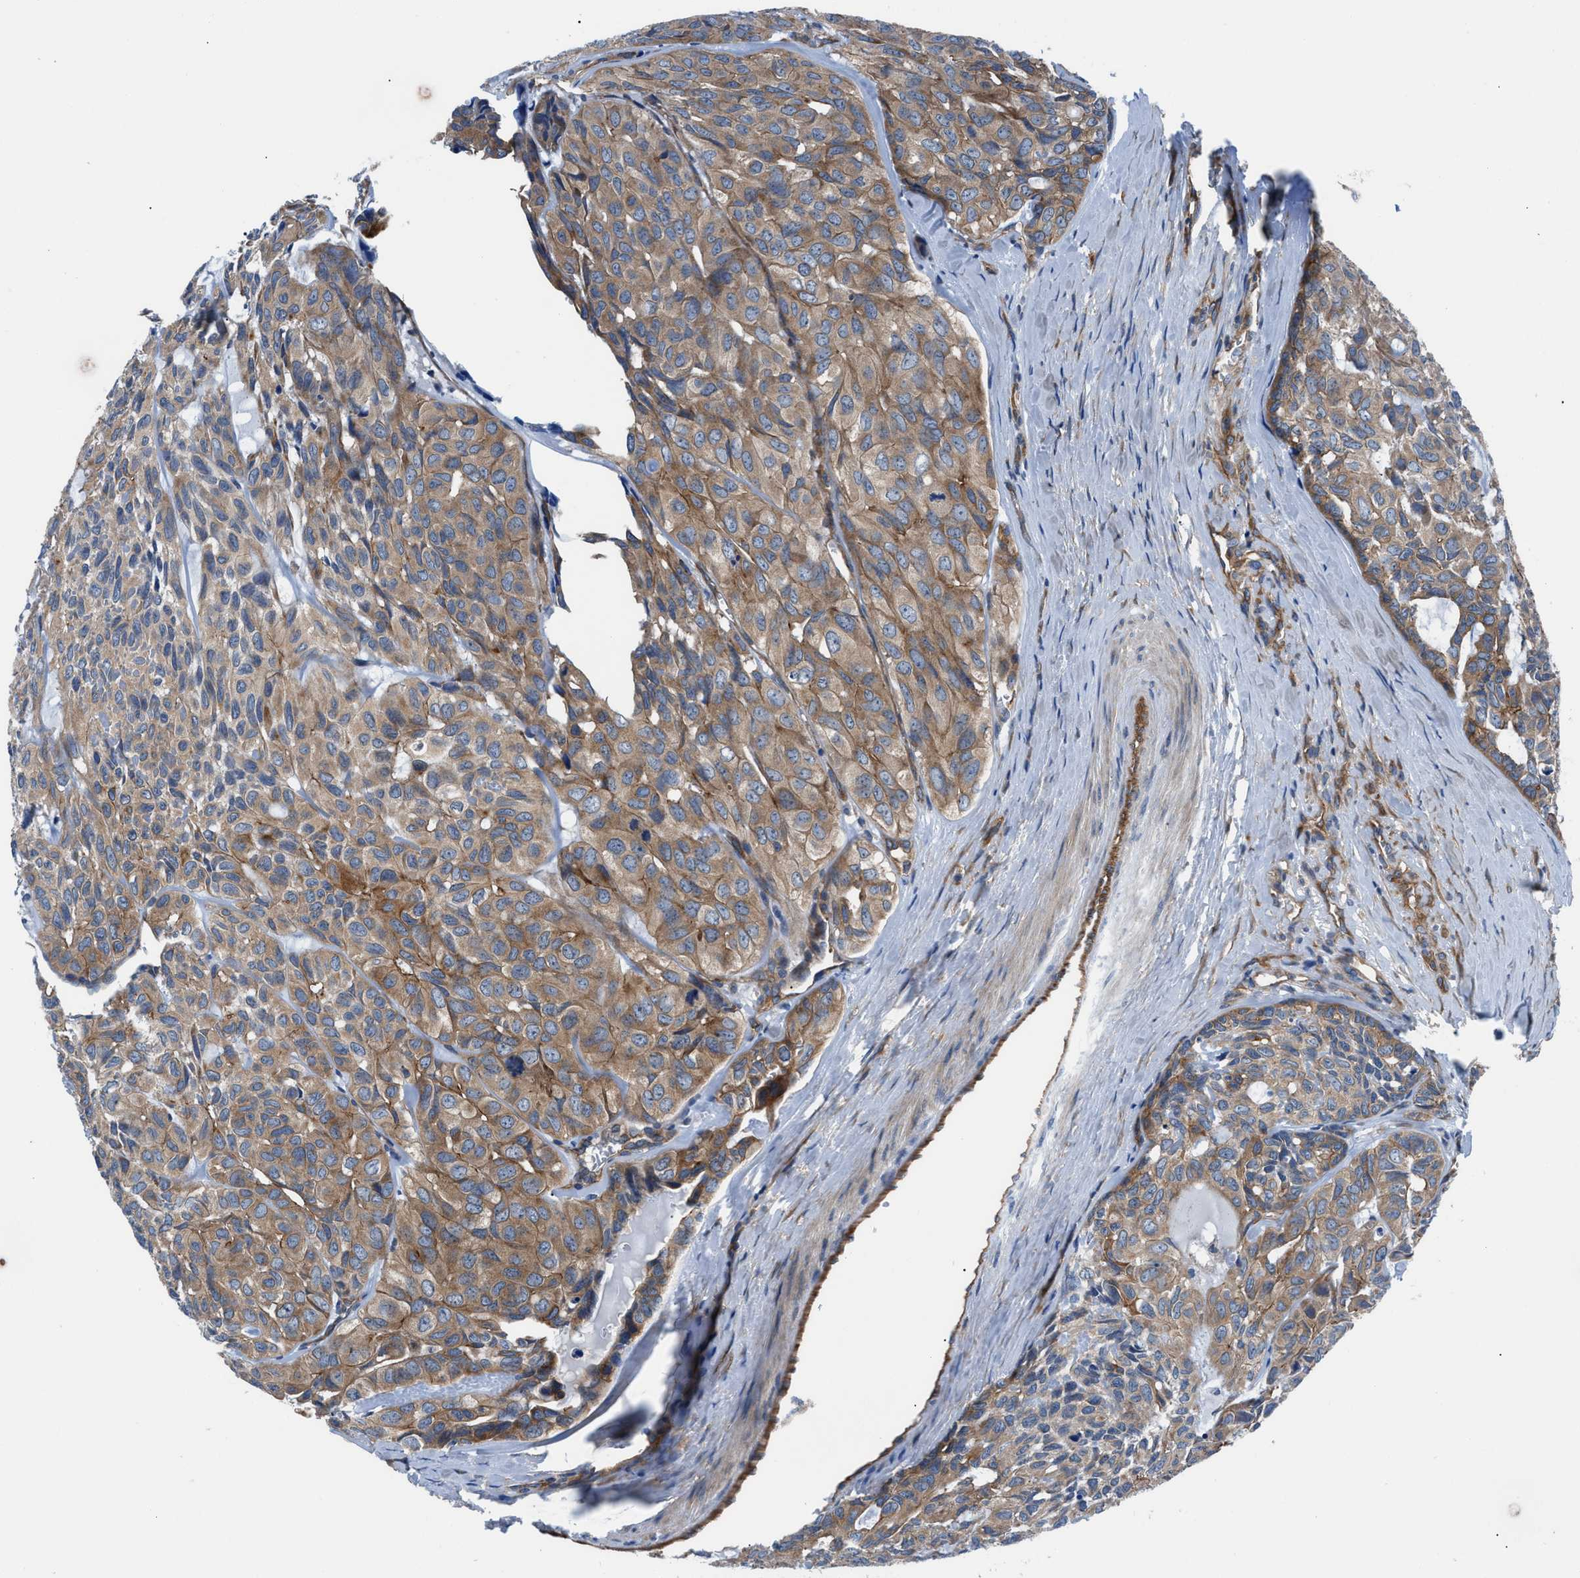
{"staining": {"intensity": "moderate", "quantity": ">75%", "location": "cytoplasmic/membranous"}, "tissue": "head and neck cancer", "cell_type": "Tumor cells", "image_type": "cancer", "snomed": [{"axis": "morphology", "description": "Adenocarcinoma, NOS"}, {"axis": "topography", "description": "Salivary gland, NOS"}, {"axis": "topography", "description": "Head-Neck"}], "caption": "DAB immunohistochemical staining of head and neck cancer exhibits moderate cytoplasmic/membranous protein positivity in about >75% of tumor cells. The protein is shown in brown color, while the nuclei are stained blue.", "gene": "TRIP4", "patient": {"sex": "female", "age": 76}}